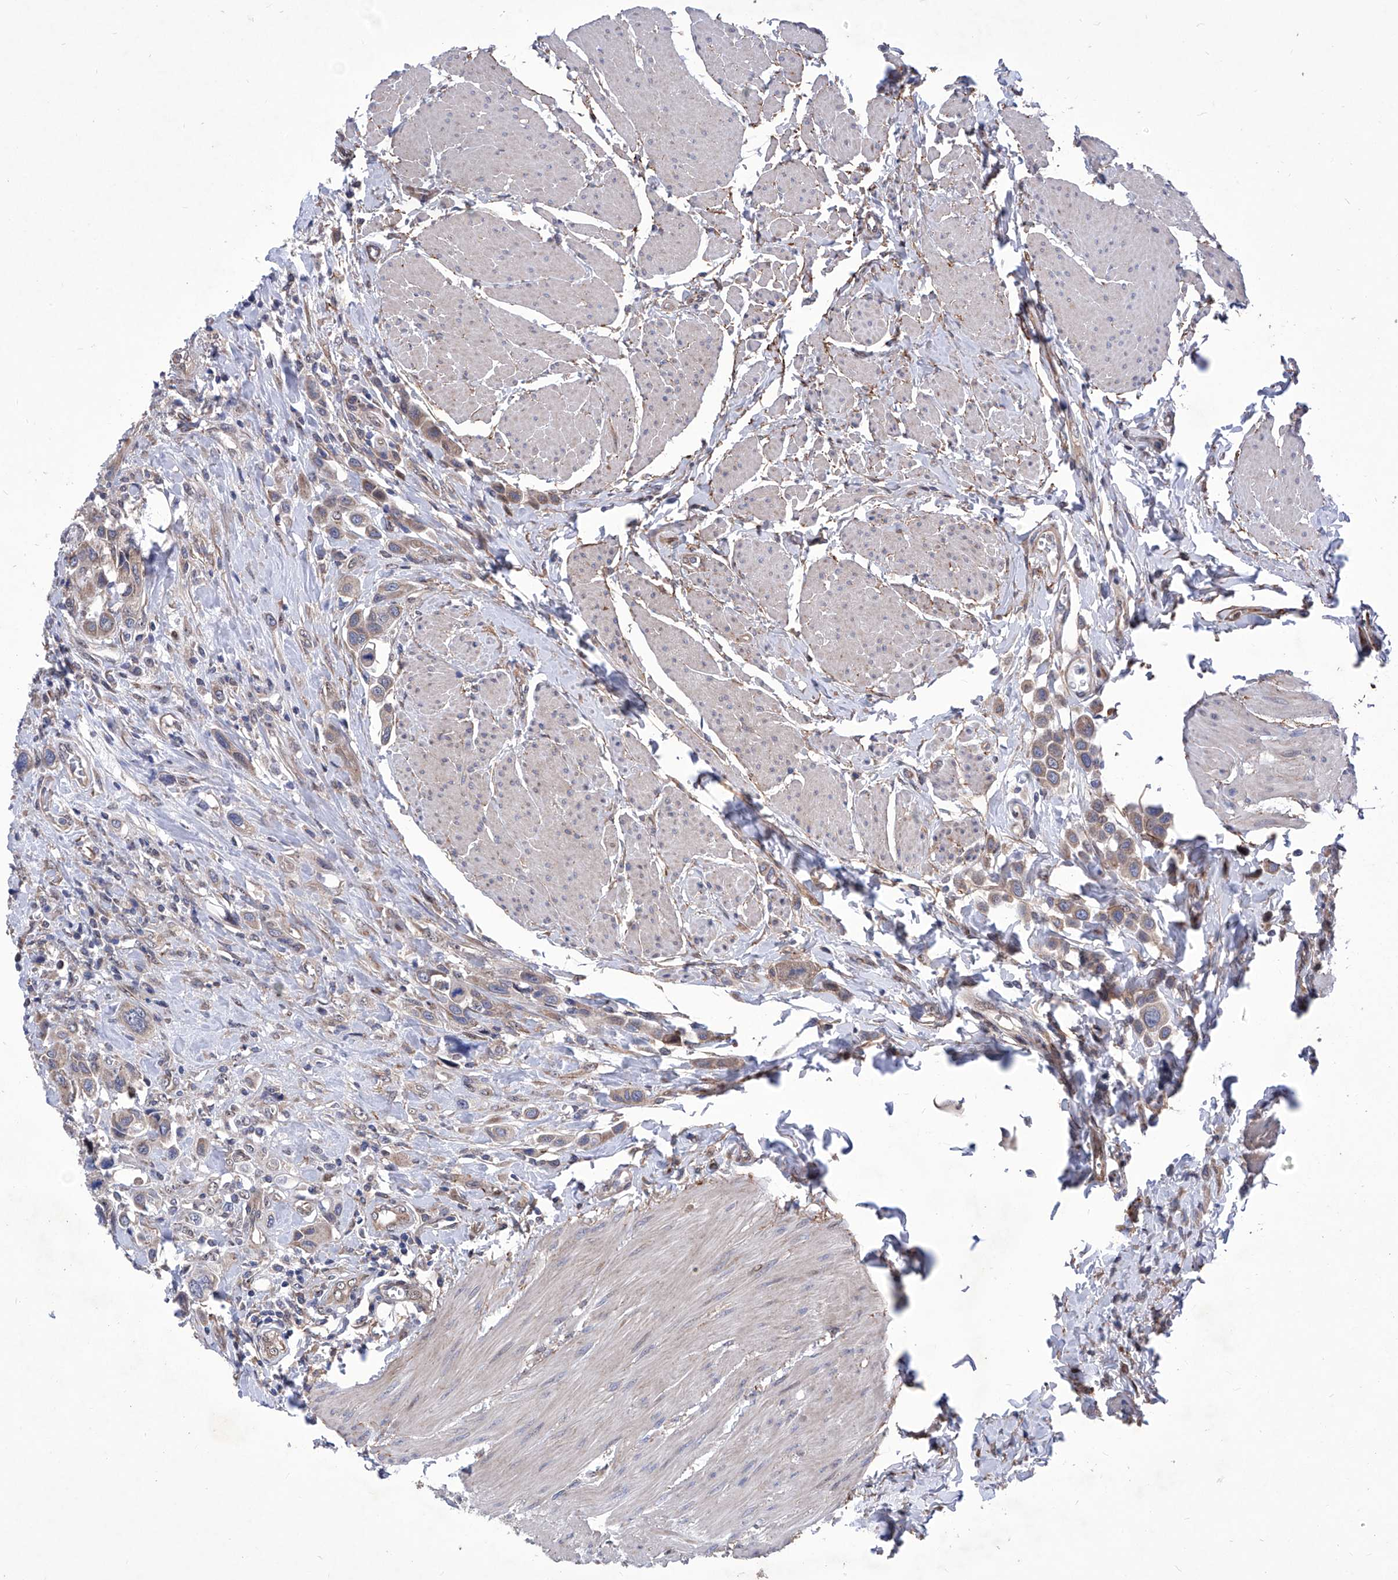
{"staining": {"intensity": "moderate", "quantity": "25%-75%", "location": "cytoplasmic/membranous"}, "tissue": "urothelial cancer", "cell_type": "Tumor cells", "image_type": "cancer", "snomed": [{"axis": "morphology", "description": "Urothelial carcinoma, High grade"}, {"axis": "topography", "description": "Urinary bladder"}], "caption": "High-grade urothelial carcinoma tissue displays moderate cytoplasmic/membranous staining in approximately 25%-75% of tumor cells", "gene": "KTI12", "patient": {"sex": "male", "age": 50}}